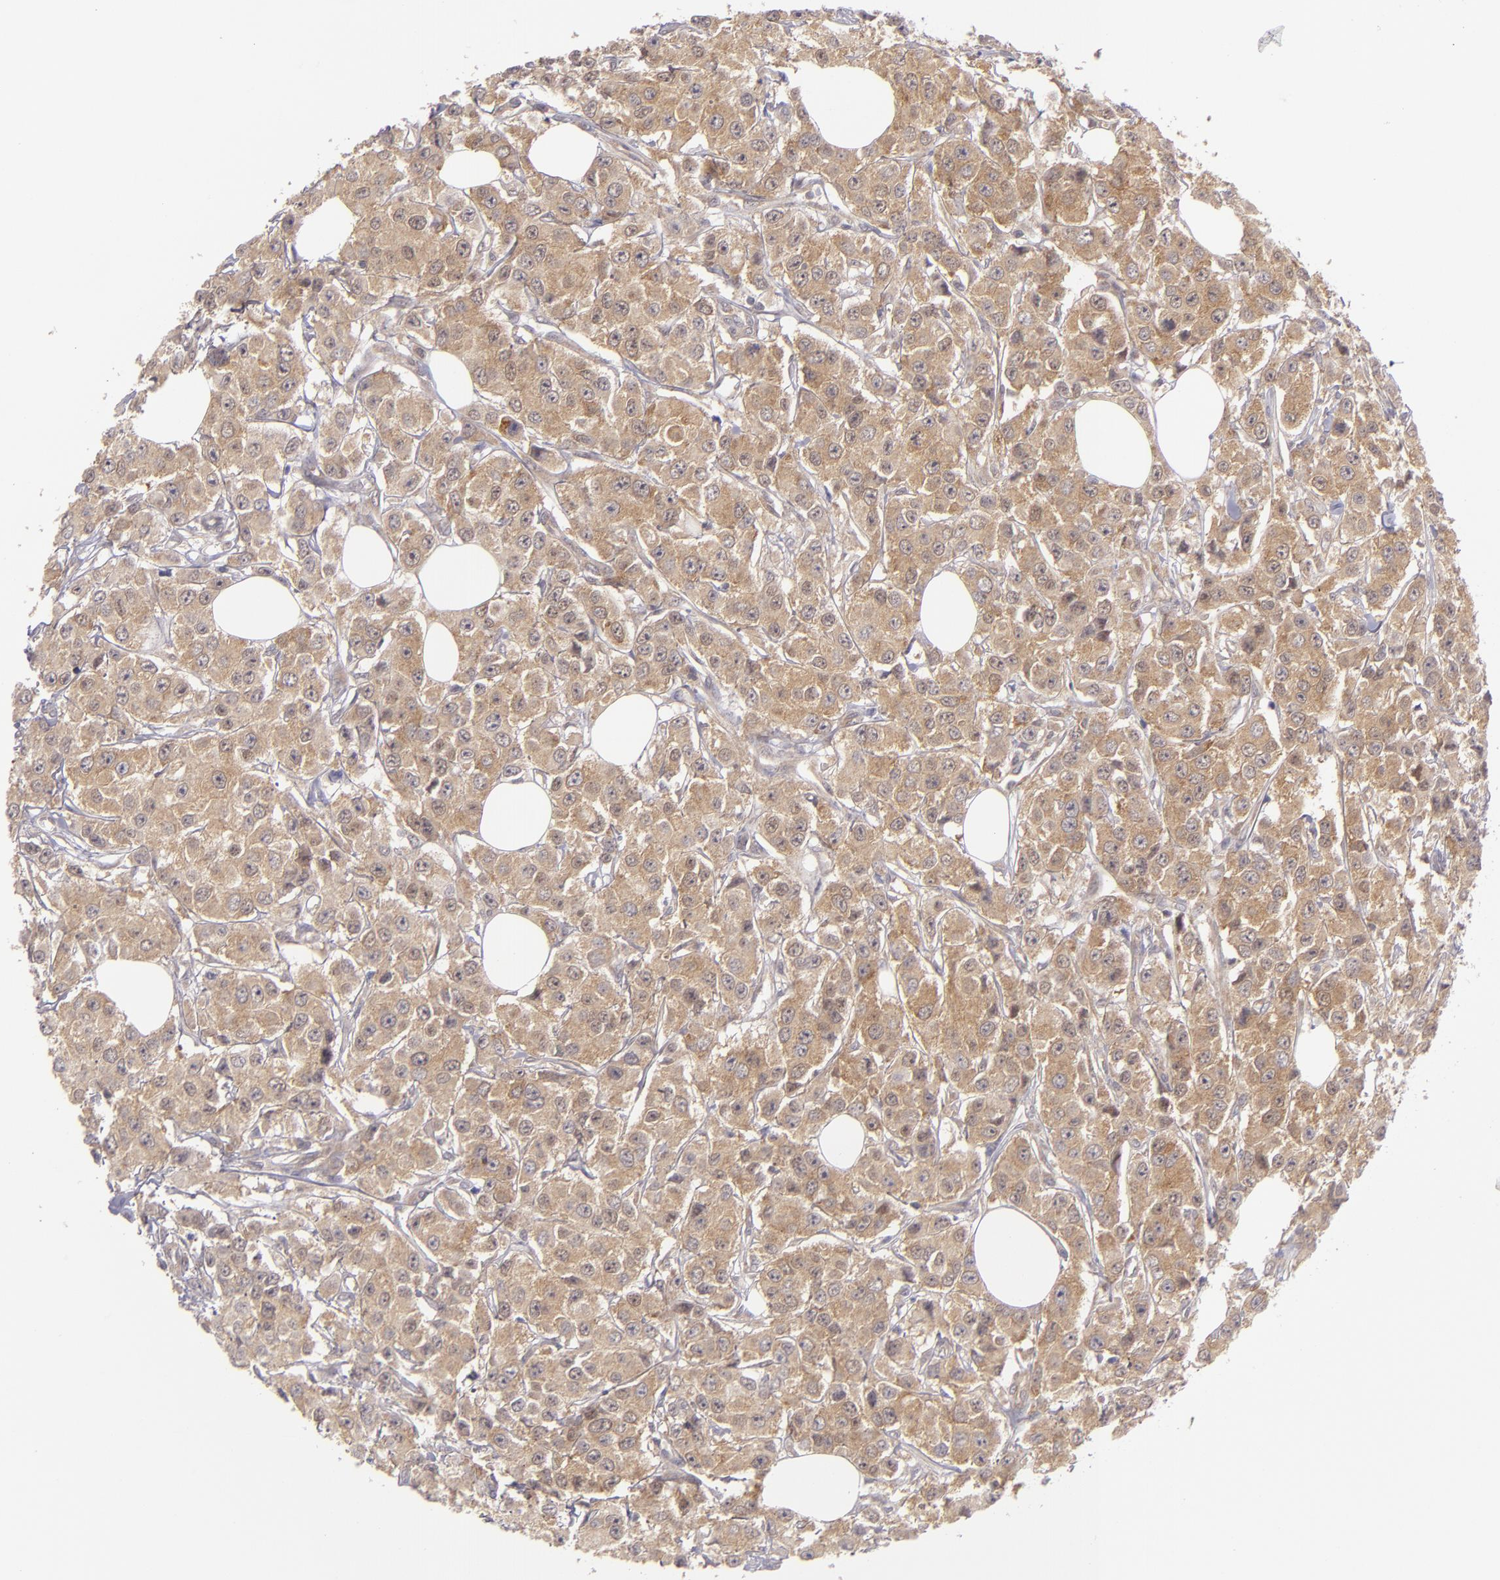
{"staining": {"intensity": "weak", "quantity": ">75%", "location": "cytoplasmic/membranous"}, "tissue": "breast cancer", "cell_type": "Tumor cells", "image_type": "cancer", "snomed": [{"axis": "morphology", "description": "Duct carcinoma"}, {"axis": "topography", "description": "Breast"}], "caption": "Intraductal carcinoma (breast) stained with IHC reveals weak cytoplasmic/membranous expression in approximately >75% of tumor cells.", "gene": "PTPN13", "patient": {"sex": "female", "age": 58}}